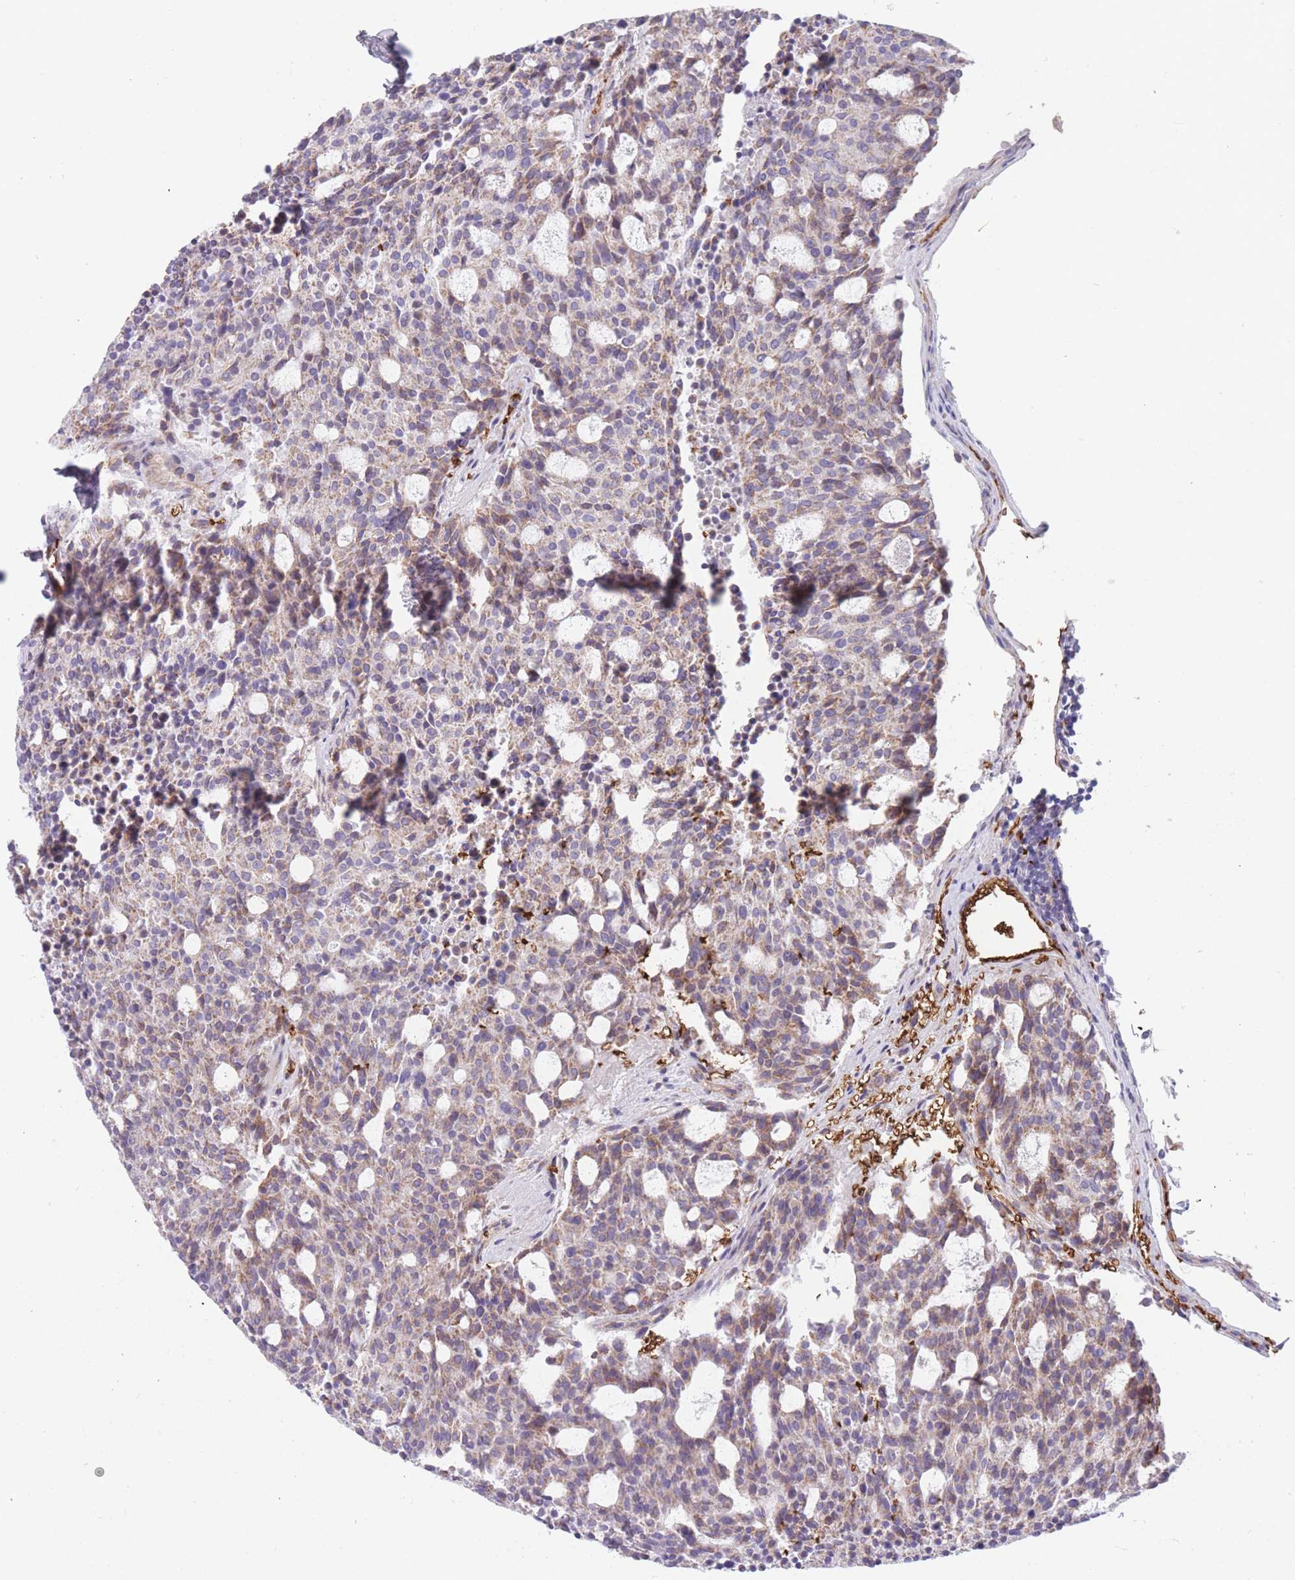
{"staining": {"intensity": "weak", "quantity": "25%-75%", "location": "cytoplasmic/membranous"}, "tissue": "carcinoid", "cell_type": "Tumor cells", "image_type": "cancer", "snomed": [{"axis": "morphology", "description": "Carcinoid, malignant, NOS"}, {"axis": "topography", "description": "Pancreas"}], "caption": "Tumor cells reveal weak cytoplasmic/membranous expression in approximately 25%-75% of cells in carcinoid (malignant). (DAB IHC, brown staining for protein, blue staining for nuclei).", "gene": "SMPD4", "patient": {"sex": "female", "age": 54}}